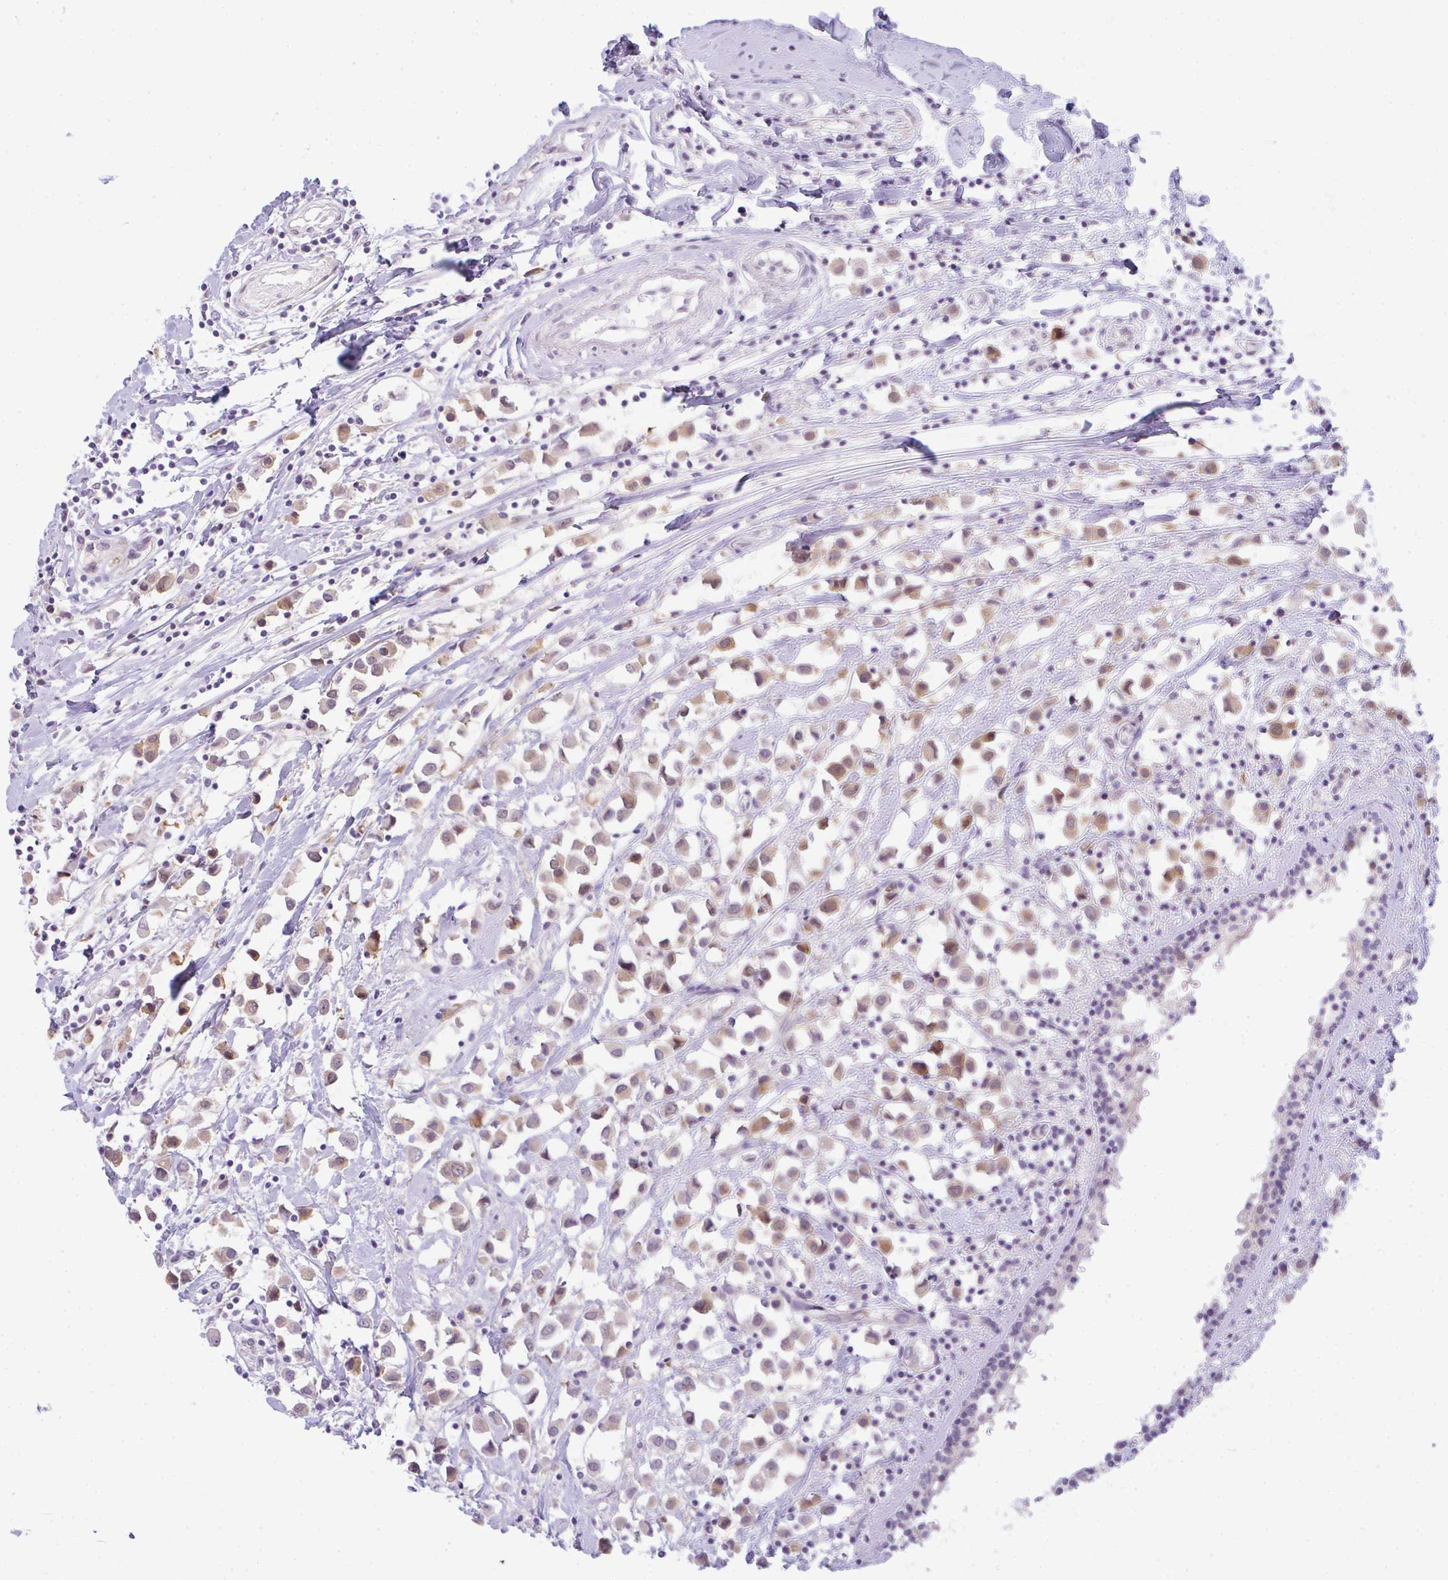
{"staining": {"intensity": "weak", "quantity": ">75%", "location": "cytoplasmic/membranous"}, "tissue": "breast cancer", "cell_type": "Tumor cells", "image_type": "cancer", "snomed": [{"axis": "morphology", "description": "Duct carcinoma"}, {"axis": "topography", "description": "Breast"}], "caption": "IHC (DAB (3,3'-diaminobenzidine)) staining of human breast invasive ductal carcinoma exhibits weak cytoplasmic/membranous protein staining in approximately >75% of tumor cells.", "gene": "CSE1L", "patient": {"sex": "female", "age": 61}}